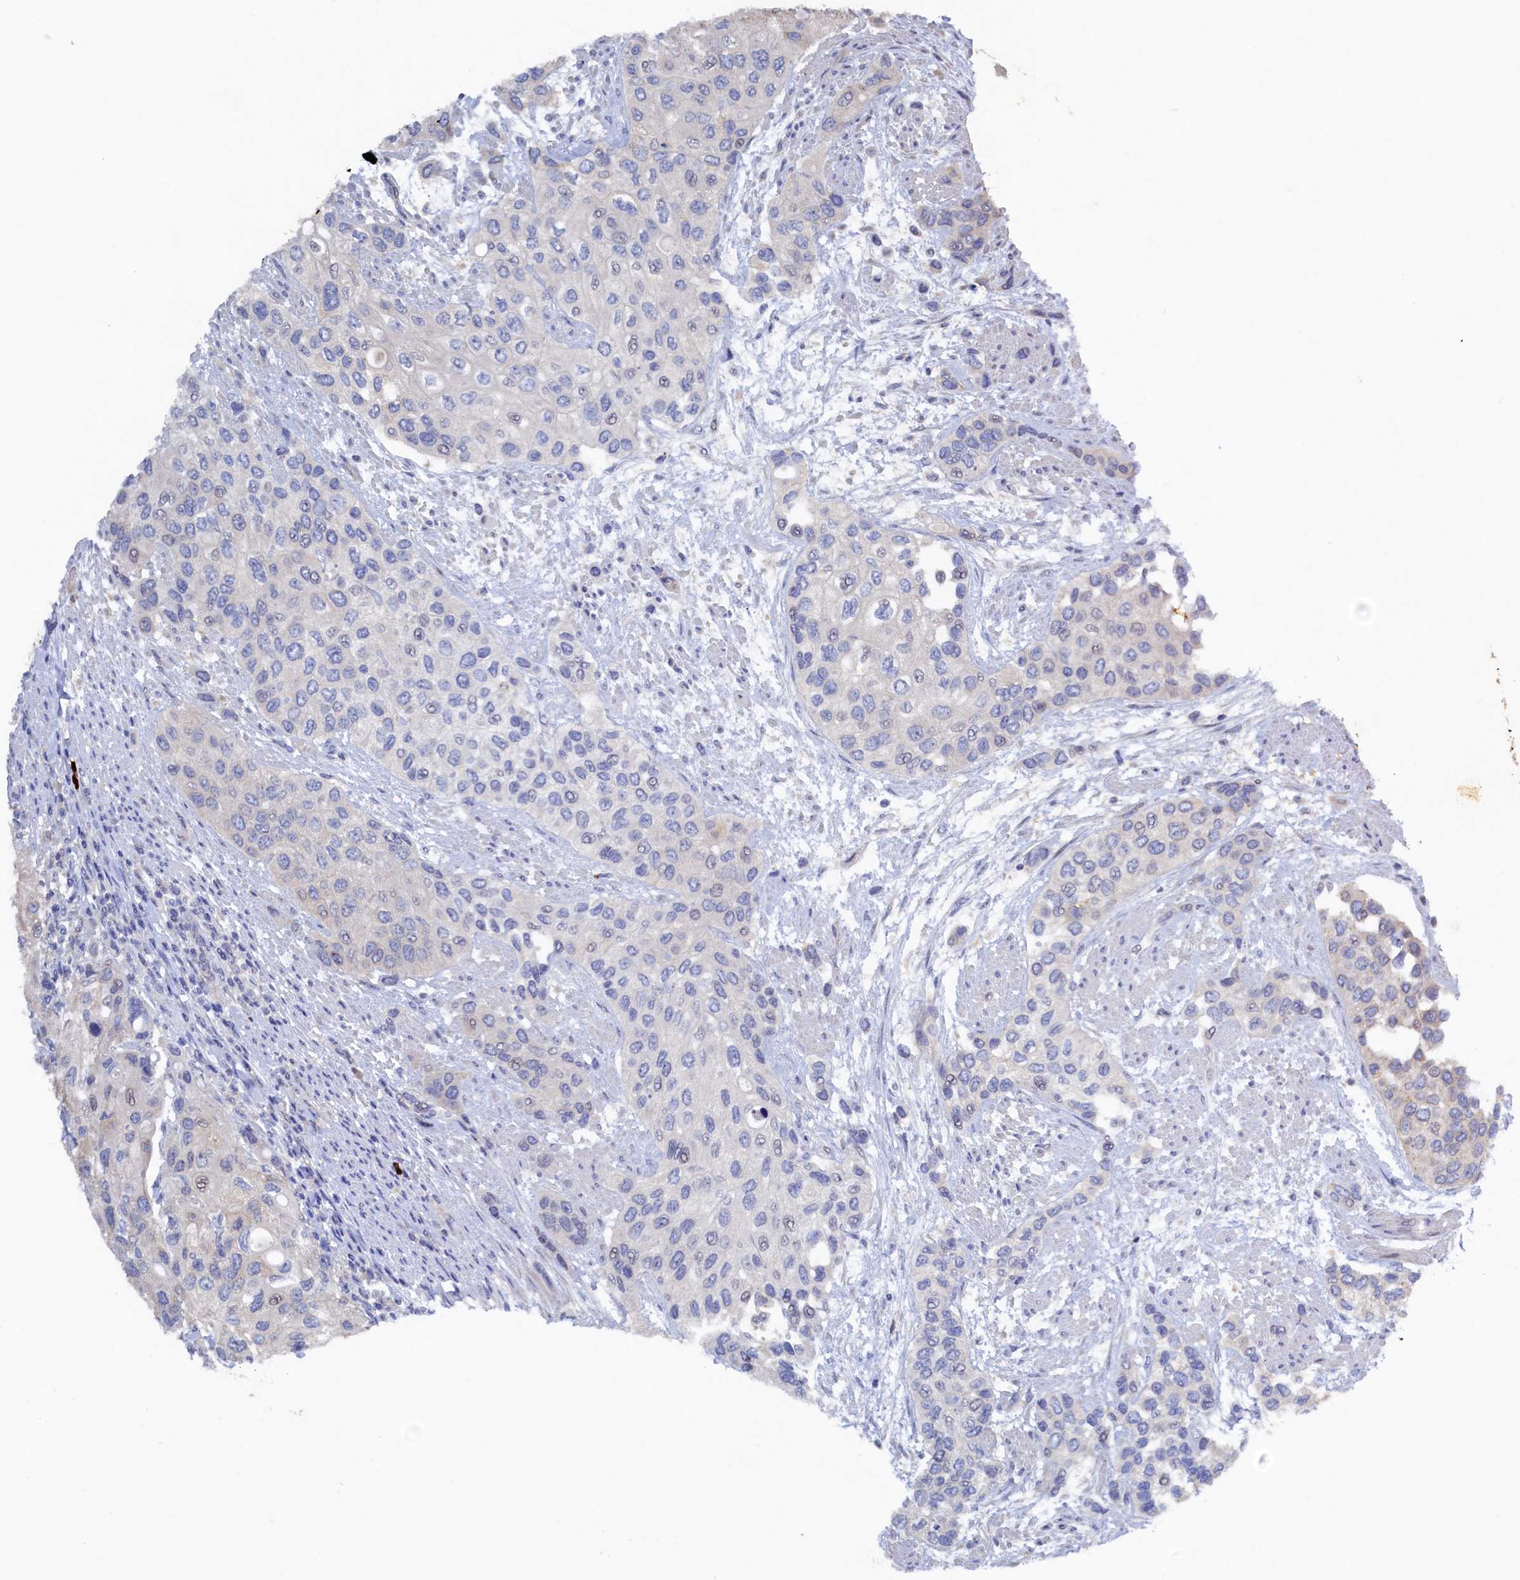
{"staining": {"intensity": "negative", "quantity": "none", "location": "none"}, "tissue": "urothelial cancer", "cell_type": "Tumor cells", "image_type": "cancer", "snomed": [{"axis": "morphology", "description": "Normal tissue, NOS"}, {"axis": "morphology", "description": "Urothelial carcinoma, High grade"}, {"axis": "topography", "description": "Vascular tissue"}, {"axis": "topography", "description": "Urinary bladder"}], "caption": "The immunohistochemistry (IHC) histopathology image has no significant expression in tumor cells of urothelial cancer tissue.", "gene": "CBLIF", "patient": {"sex": "female", "age": 56}}